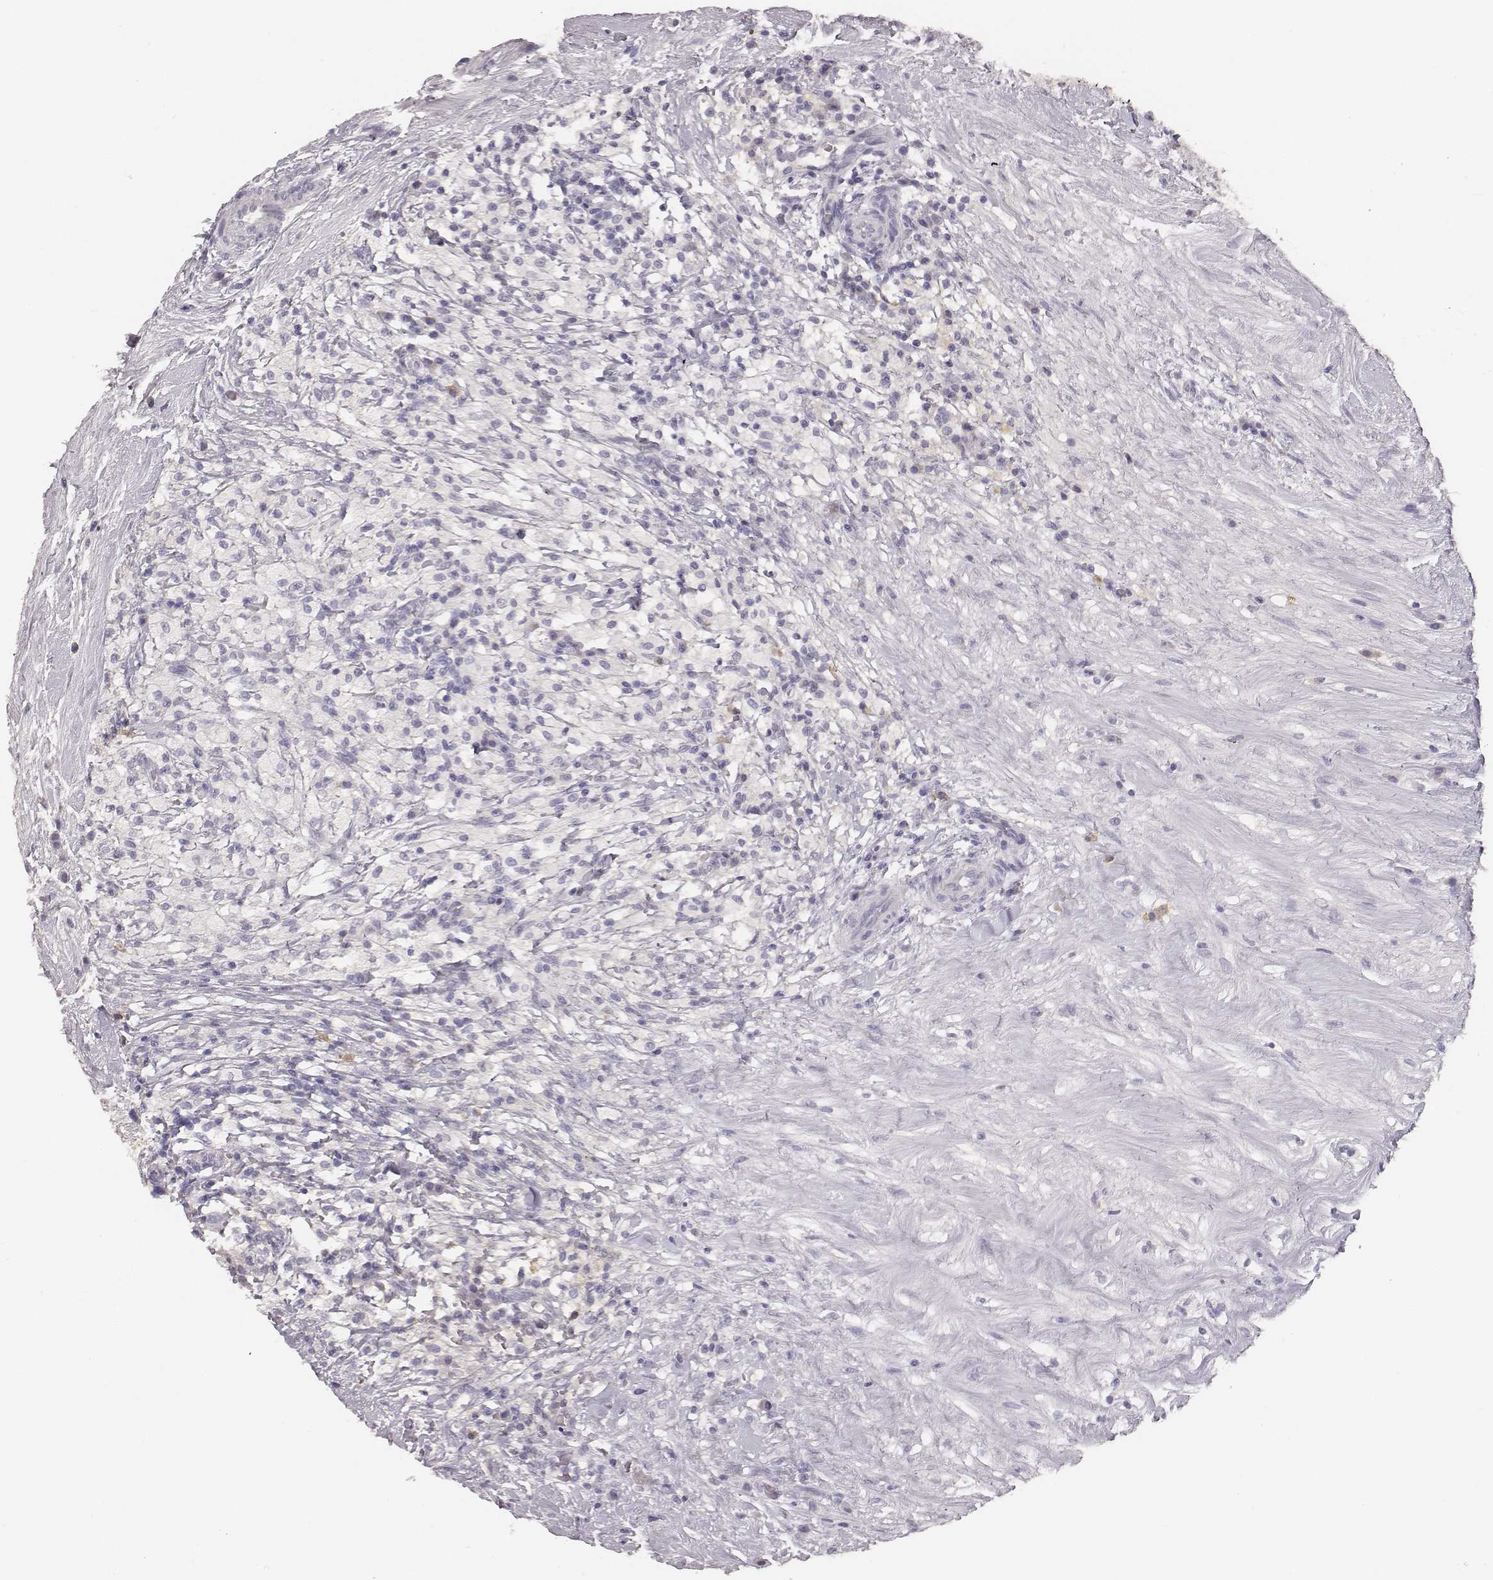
{"staining": {"intensity": "negative", "quantity": "none", "location": "none"}, "tissue": "testis cancer", "cell_type": "Tumor cells", "image_type": "cancer", "snomed": [{"axis": "morphology", "description": "Necrosis, NOS"}, {"axis": "morphology", "description": "Carcinoma, Embryonal, NOS"}, {"axis": "topography", "description": "Testis"}], "caption": "There is no significant positivity in tumor cells of testis cancer (embryonal carcinoma).", "gene": "MYH6", "patient": {"sex": "male", "age": 19}}